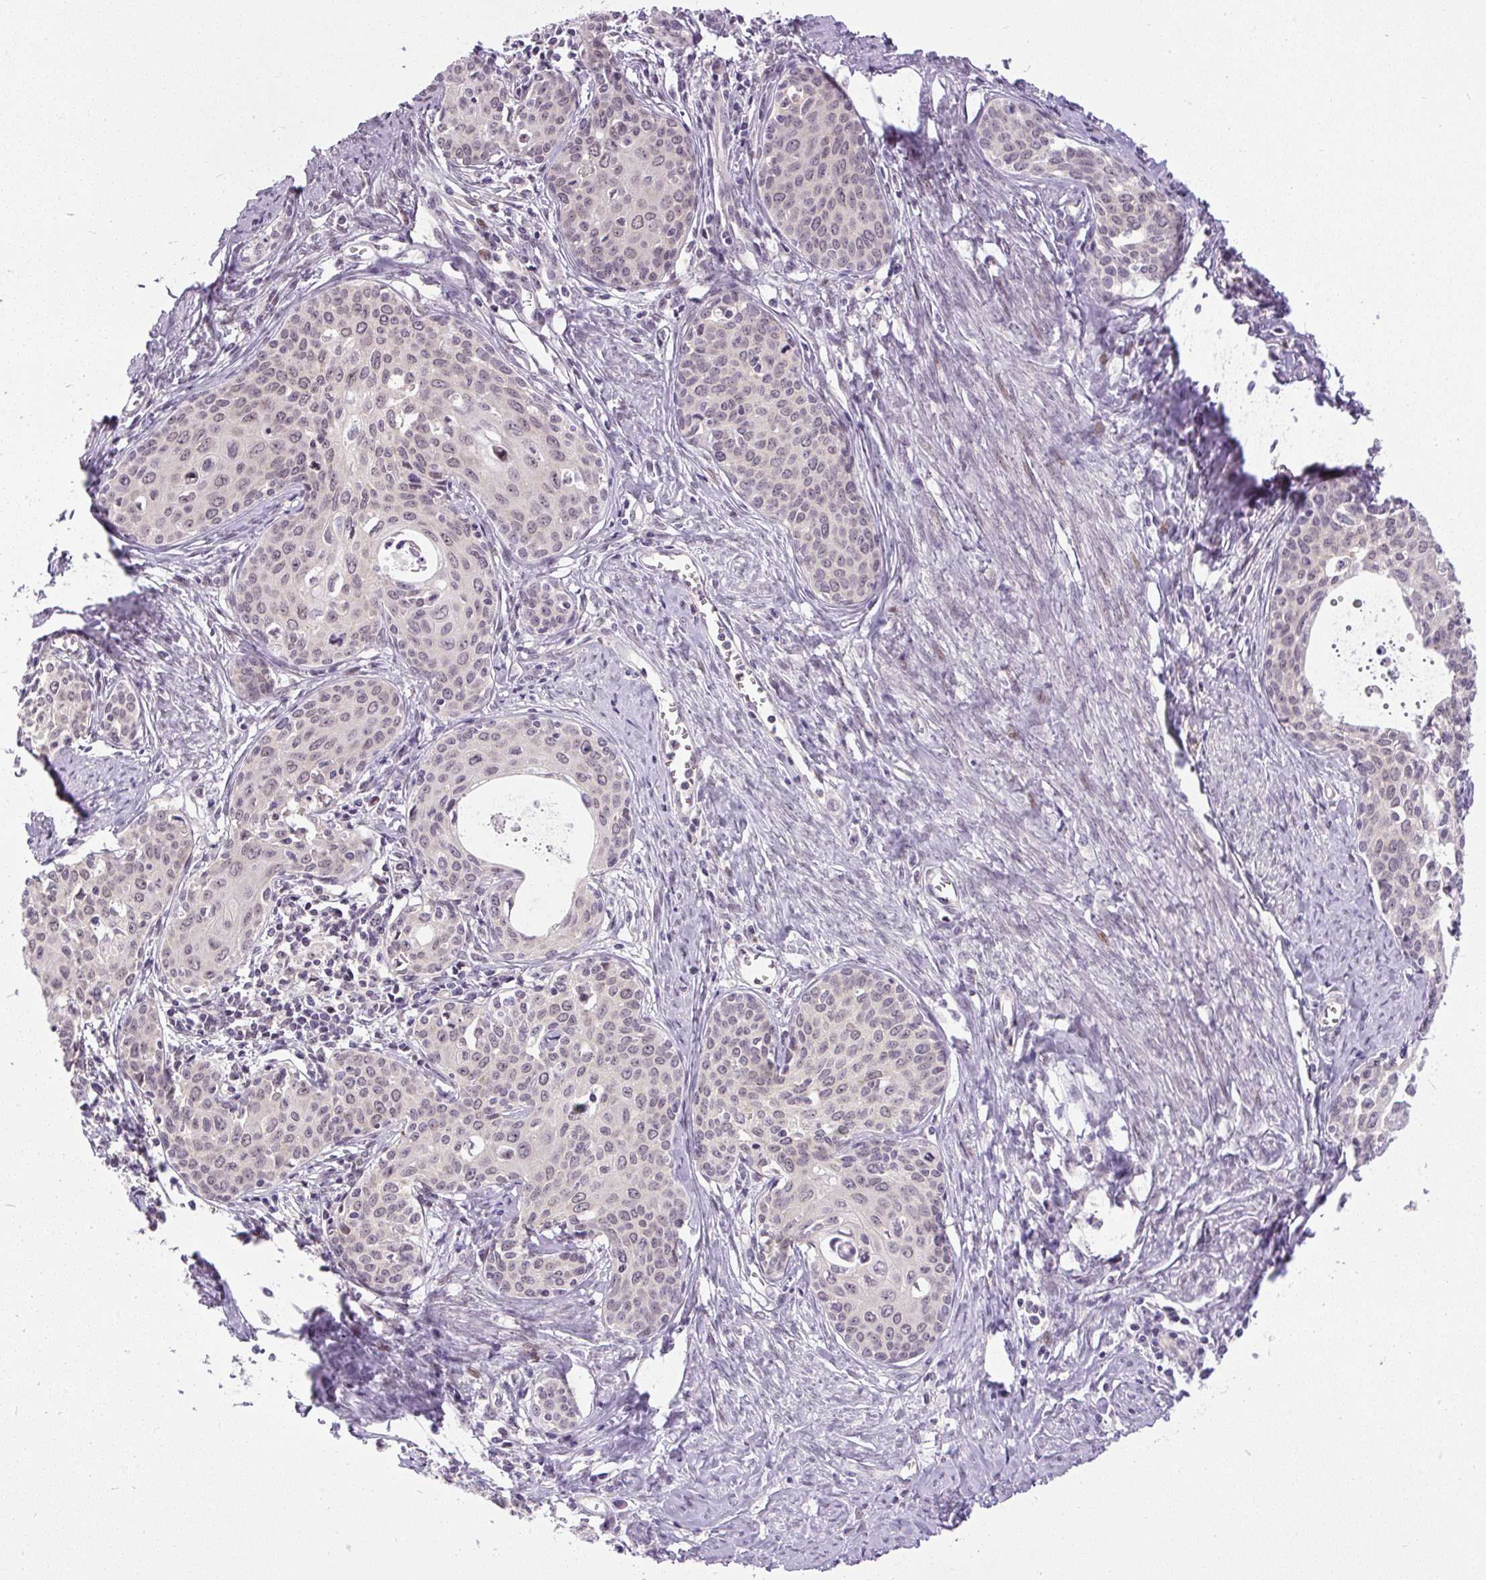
{"staining": {"intensity": "weak", "quantity": "<25%", "location": "cytoplasmic/membranous,nuclear"}, "tissue": "cervical cancer", "cell_type": "Tumor cells", "image_type": "cancer", "snomed": [{"axis": "morphology", "description": "Squamous cell carcinoma, NOS"}, {"axis": "morphology", "description": "Adenocarcinoma, NOS"}, {"axis": "topography", "description": "Cervix"}], "caption": "Protein analysis of cervical cancer (adenocarcinoma) reveals no significant expression in tumor cells.", "gene": "FAM117B", "patient": {"sex": "female", "age": 52}}